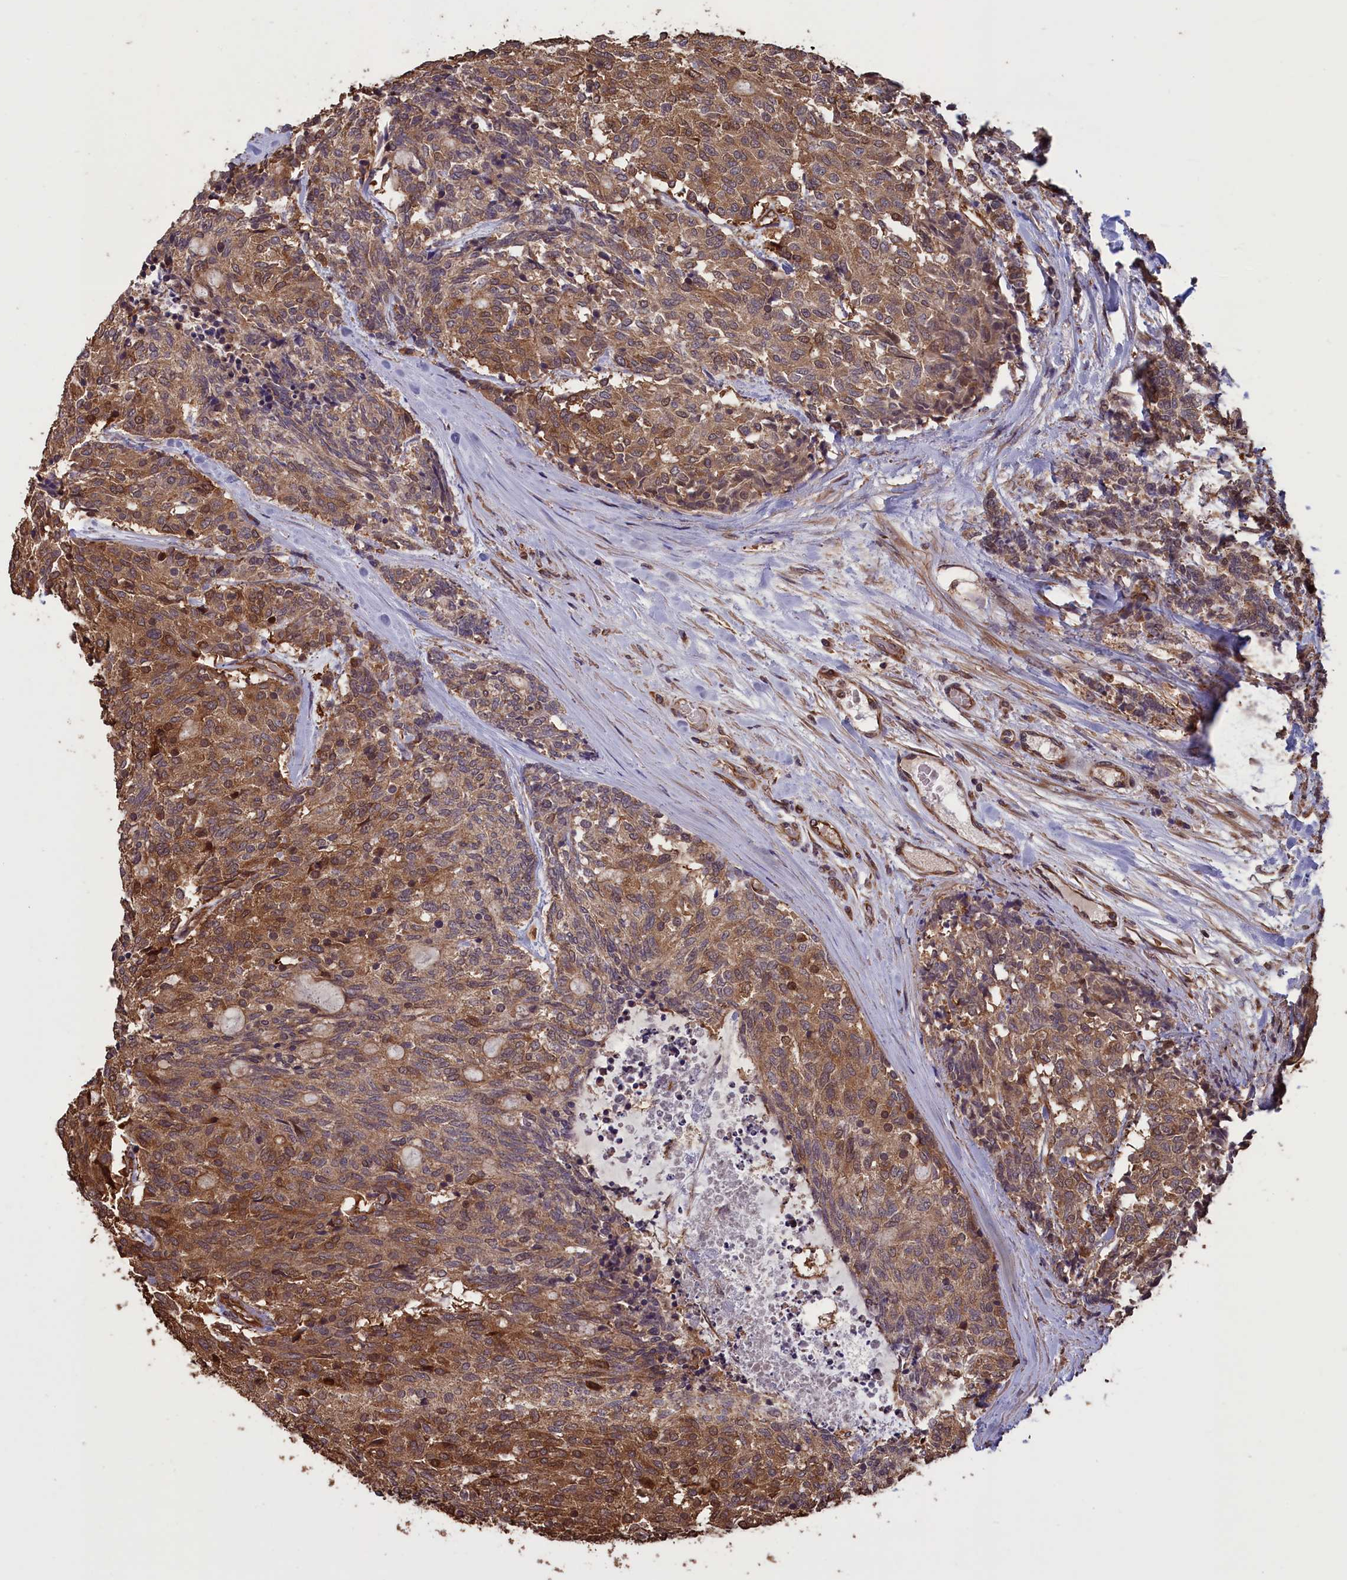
{"staining": {"intensity": "moderate", "quantity": ">75%", "location": "cytoplasmic/membranous"}, "tissue": "carcinoid", "cell_type": "Tumor cells", "image_type": "cancer", "snomed": [{"axis": "morphology", "description": "Carcinoid, malignant, NOS"}, {"axis": "topography", "description": "Pancreas"}], "caption": "Tumor cells show medium levels of moderate cytoplasmic/membranous expression in about >75% of cells in malignant carcinoid.", "gene": "DAPK3", "patient": {"sex": "female", "age": 54}}